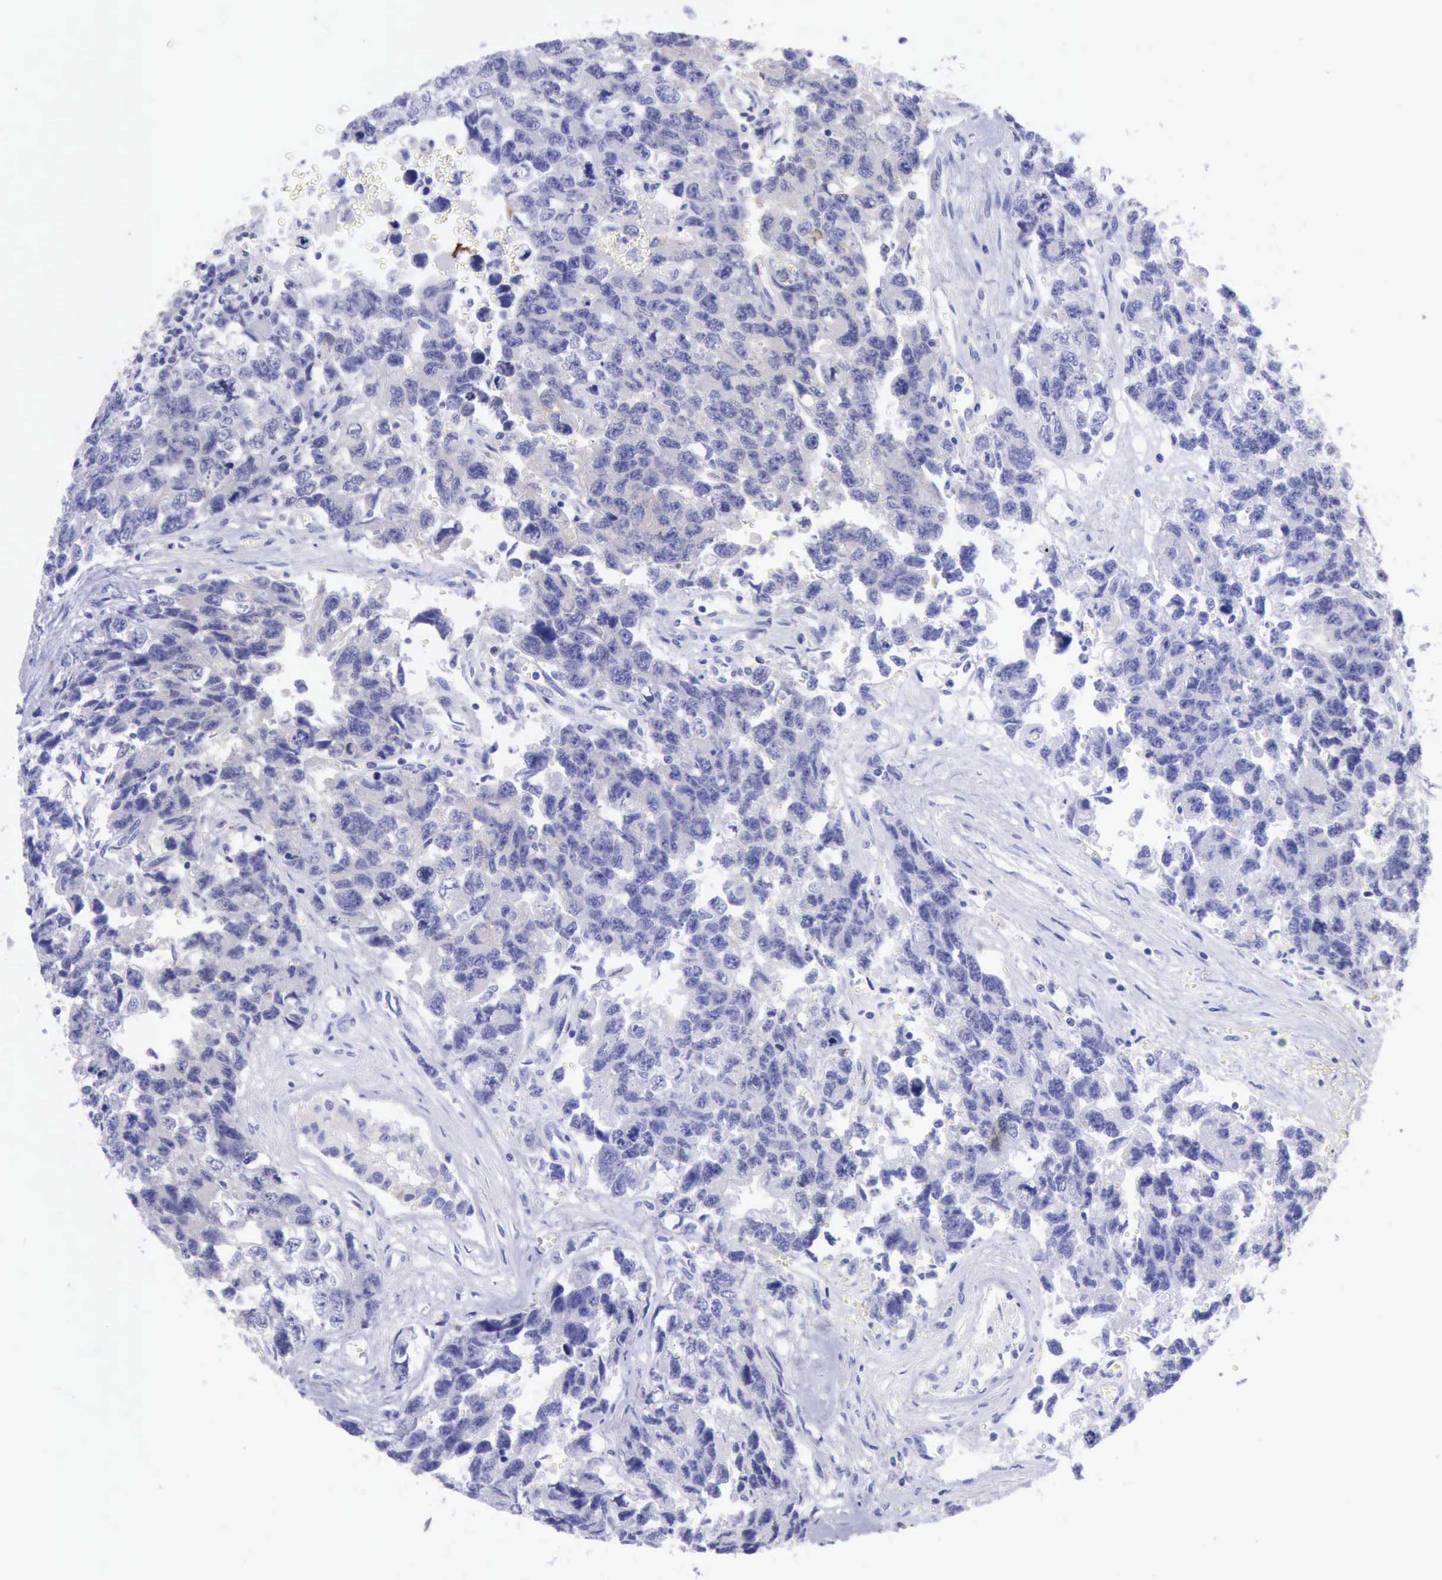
{"staining": {"intensity": "negative", "quantity": "none", "location": "none"}, "tissue": "testis cancer", "cell_type": "Tumor cells", "image_type": "cancer", "snomed": [{"axis": "morphology", "description": "Carcinoma, Embryonal, NOS"}, {"axis": "topography", "description": "Testis"}], "caption": "Immunohistochemical staining of testis cancer (embryonal carcinoma) reveals no significant positivity in tumor cells.", "gene": "KRT8", "patient": {"sex": "male", "age": 31}}